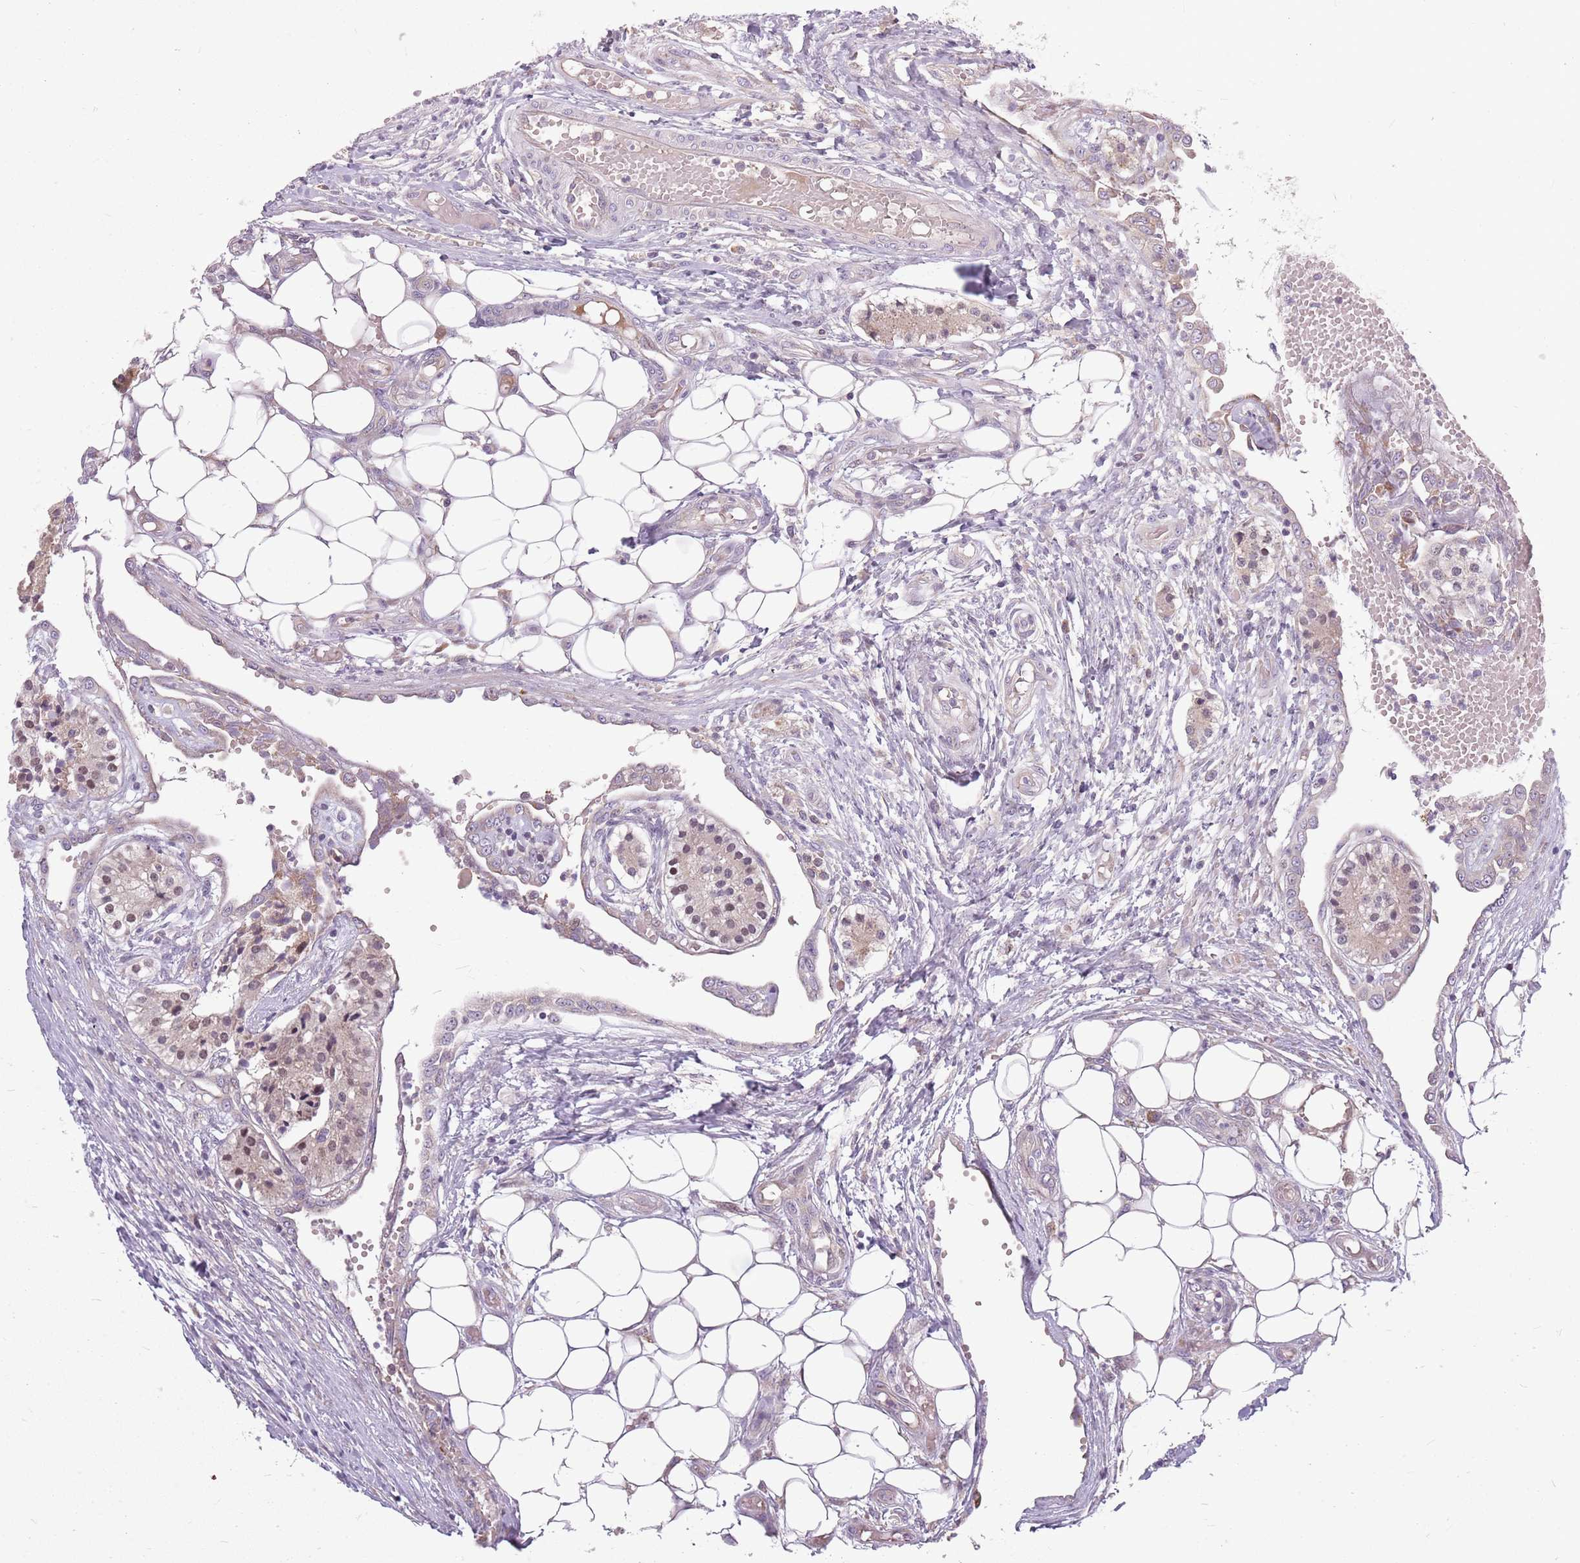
{"staining": {"intensity": "moderate", "quantity": ">75%", "location": "nuclear"}, "tissue": "carcinoid", "cell_type": "Tumor cells", "image_type": "cancer", "snomed": [{"axis": "morphology", "description": "Carcinoid, malignant, NOS"}, {"axis": "topography", "description": "Colon"}], "caption": "Approximately >75% of tumor cells in human carcinoid (malignant) demonstrate moderate nuclear protein positivity as visualized by brown immunohistochemical staining.", "gene": "PPP1R27", "patient": {"sex": "female", "age": 52}}